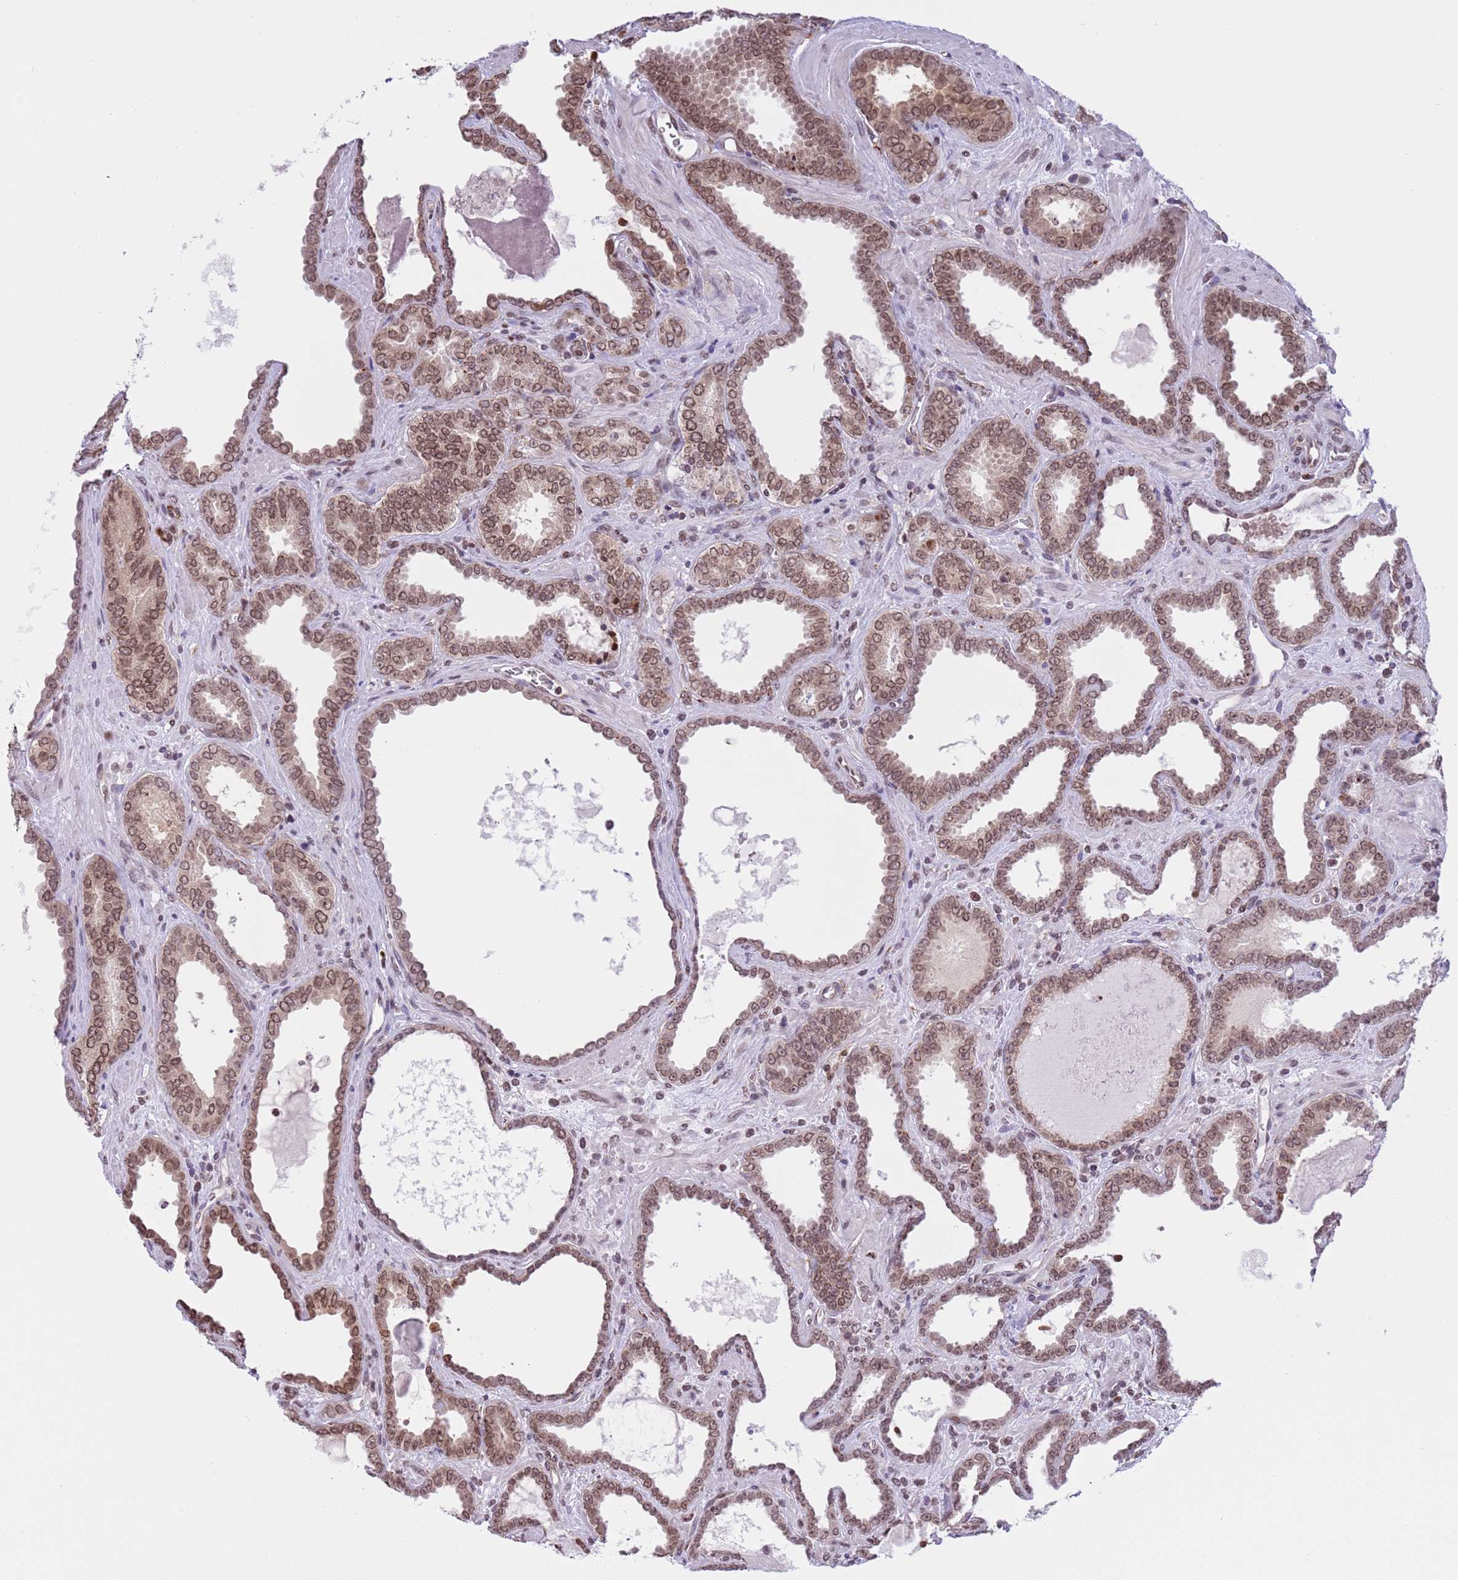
{"staining": {"intensity": "moderate", "quantity": ">75%", "location": "nuclear"}, "tissue": "prostate cancer", "cell_type": "Tumor cells", "image_type": "cancer", "snomed": [{"axis": "morphology", "description": "Adenocarcinoma, High grade"}, {"axis": "topography", "description": "Prostate"}], "caption": "Moderate nuclear positivity for a protein is appreciated in about >75% of tumor cells of adenocarcinoma (high-grade) (prostate) using IHC.", "gene": "NRIP1", "patient": {"sex": "male", "age": 72}}